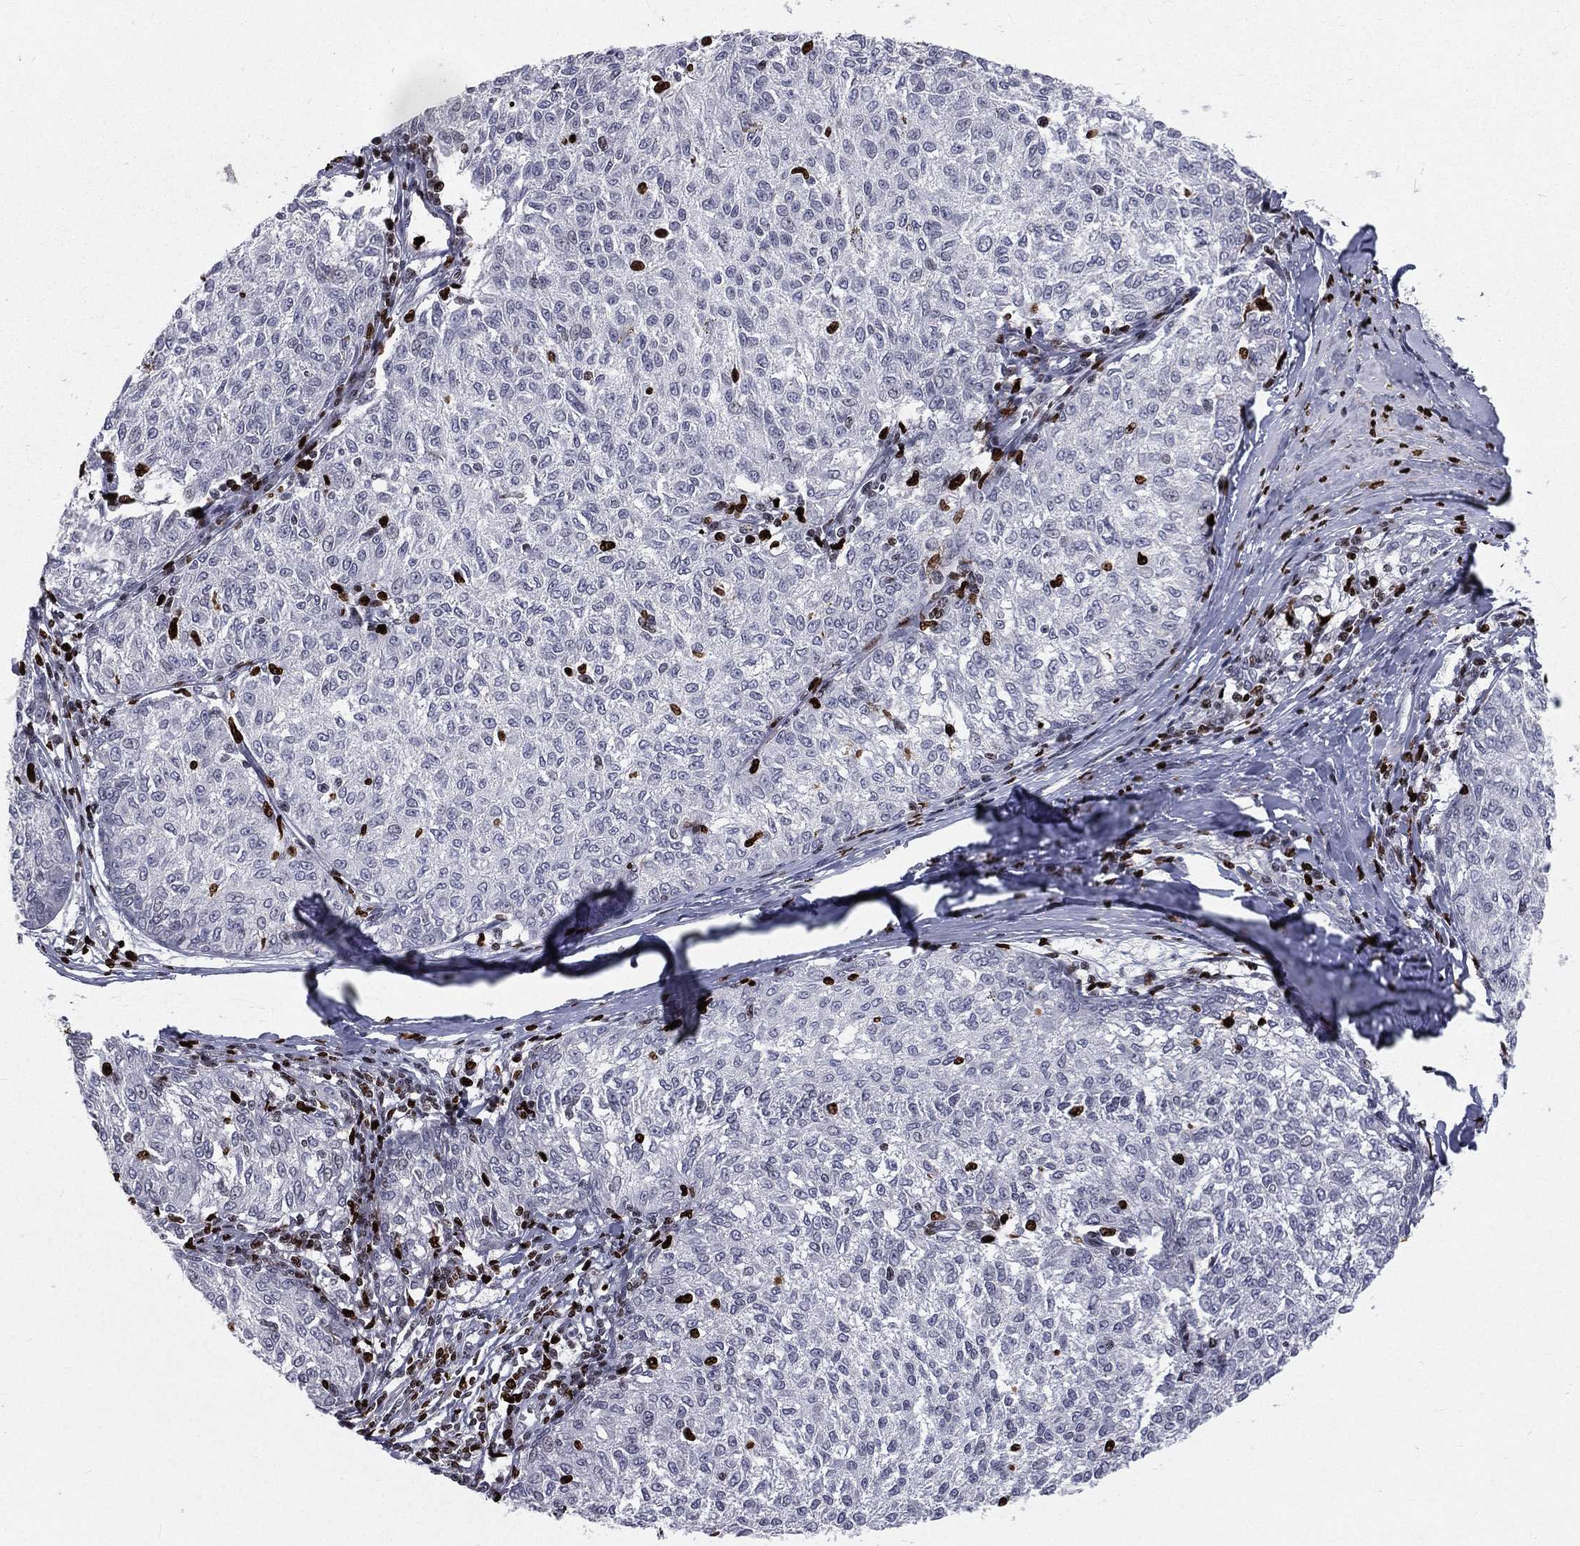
{"staining": {"intensity": "negative", "quantity": "none", "location": "none"}, "tissue": "melanoma", "cell_type": "Tumor cells", "image_type": "cancer", "snomed": [{"axis": "morphology", "description": "Malignant melanoma, NOS"}, {"axis": "topography", "description": "Skin"}], "caption": "Tumor cells show no significant expression in melanoma.", "gene": "MNDA", "patient": {"sex": "female", "age": 72}}